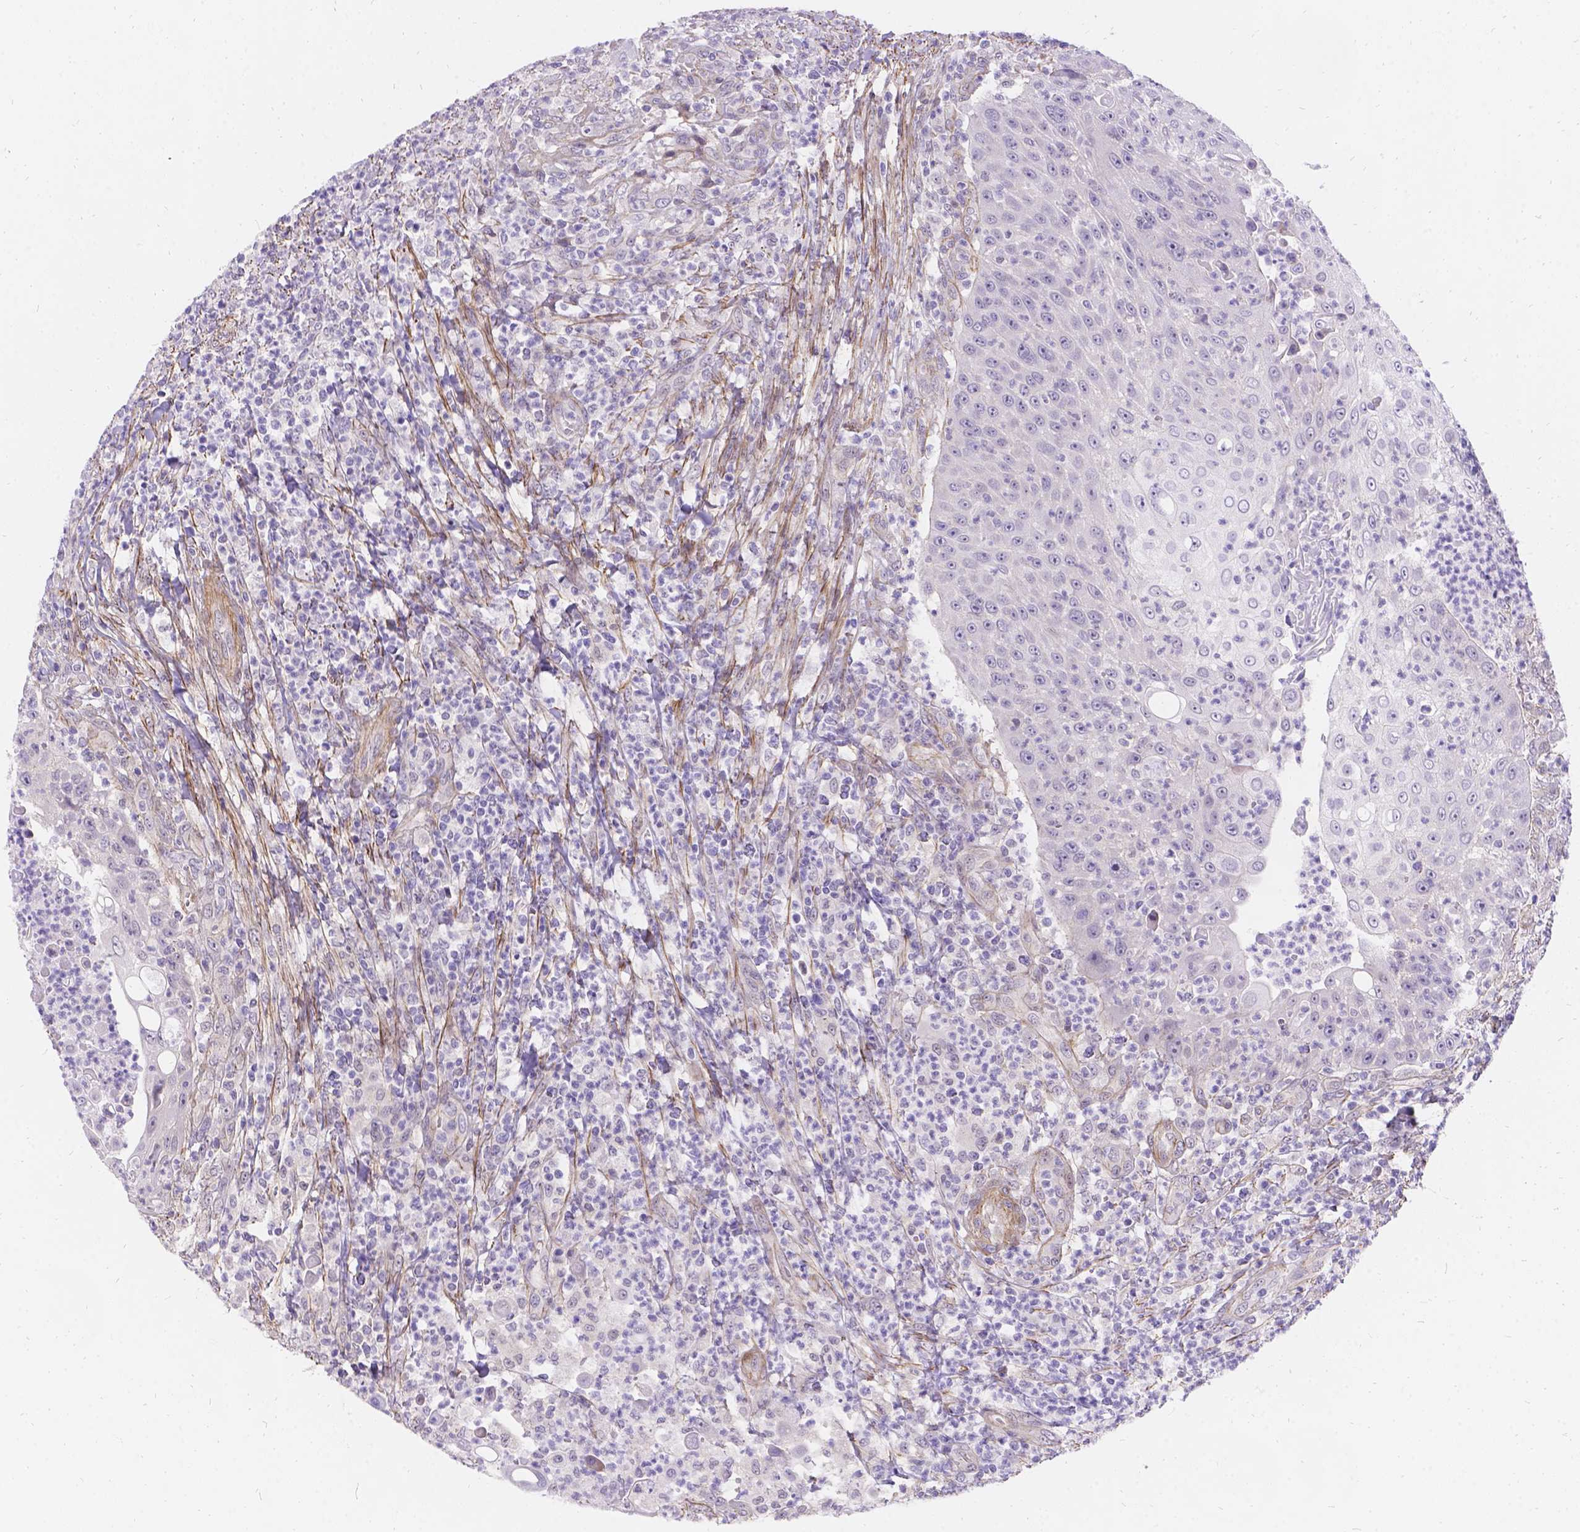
{"staining": {"intensity": "negative", "quantity": "none", "location": "none"}, "tissue": "head and neck cancer", "cell_type": "Tumor cells", "image_type": "cancer", "snomed": [{"axis": "morphology", "description": "Squamous cell carcinoma, NOS"}, {"axis": "topography", "description": "Head-Neck"}], "caption": "This is an IHC photomicrograph of head and neck cancer. There is no staining in tumor cells.", "gene": "PALS1", "patient": {"sex": "male", "age": 69}}